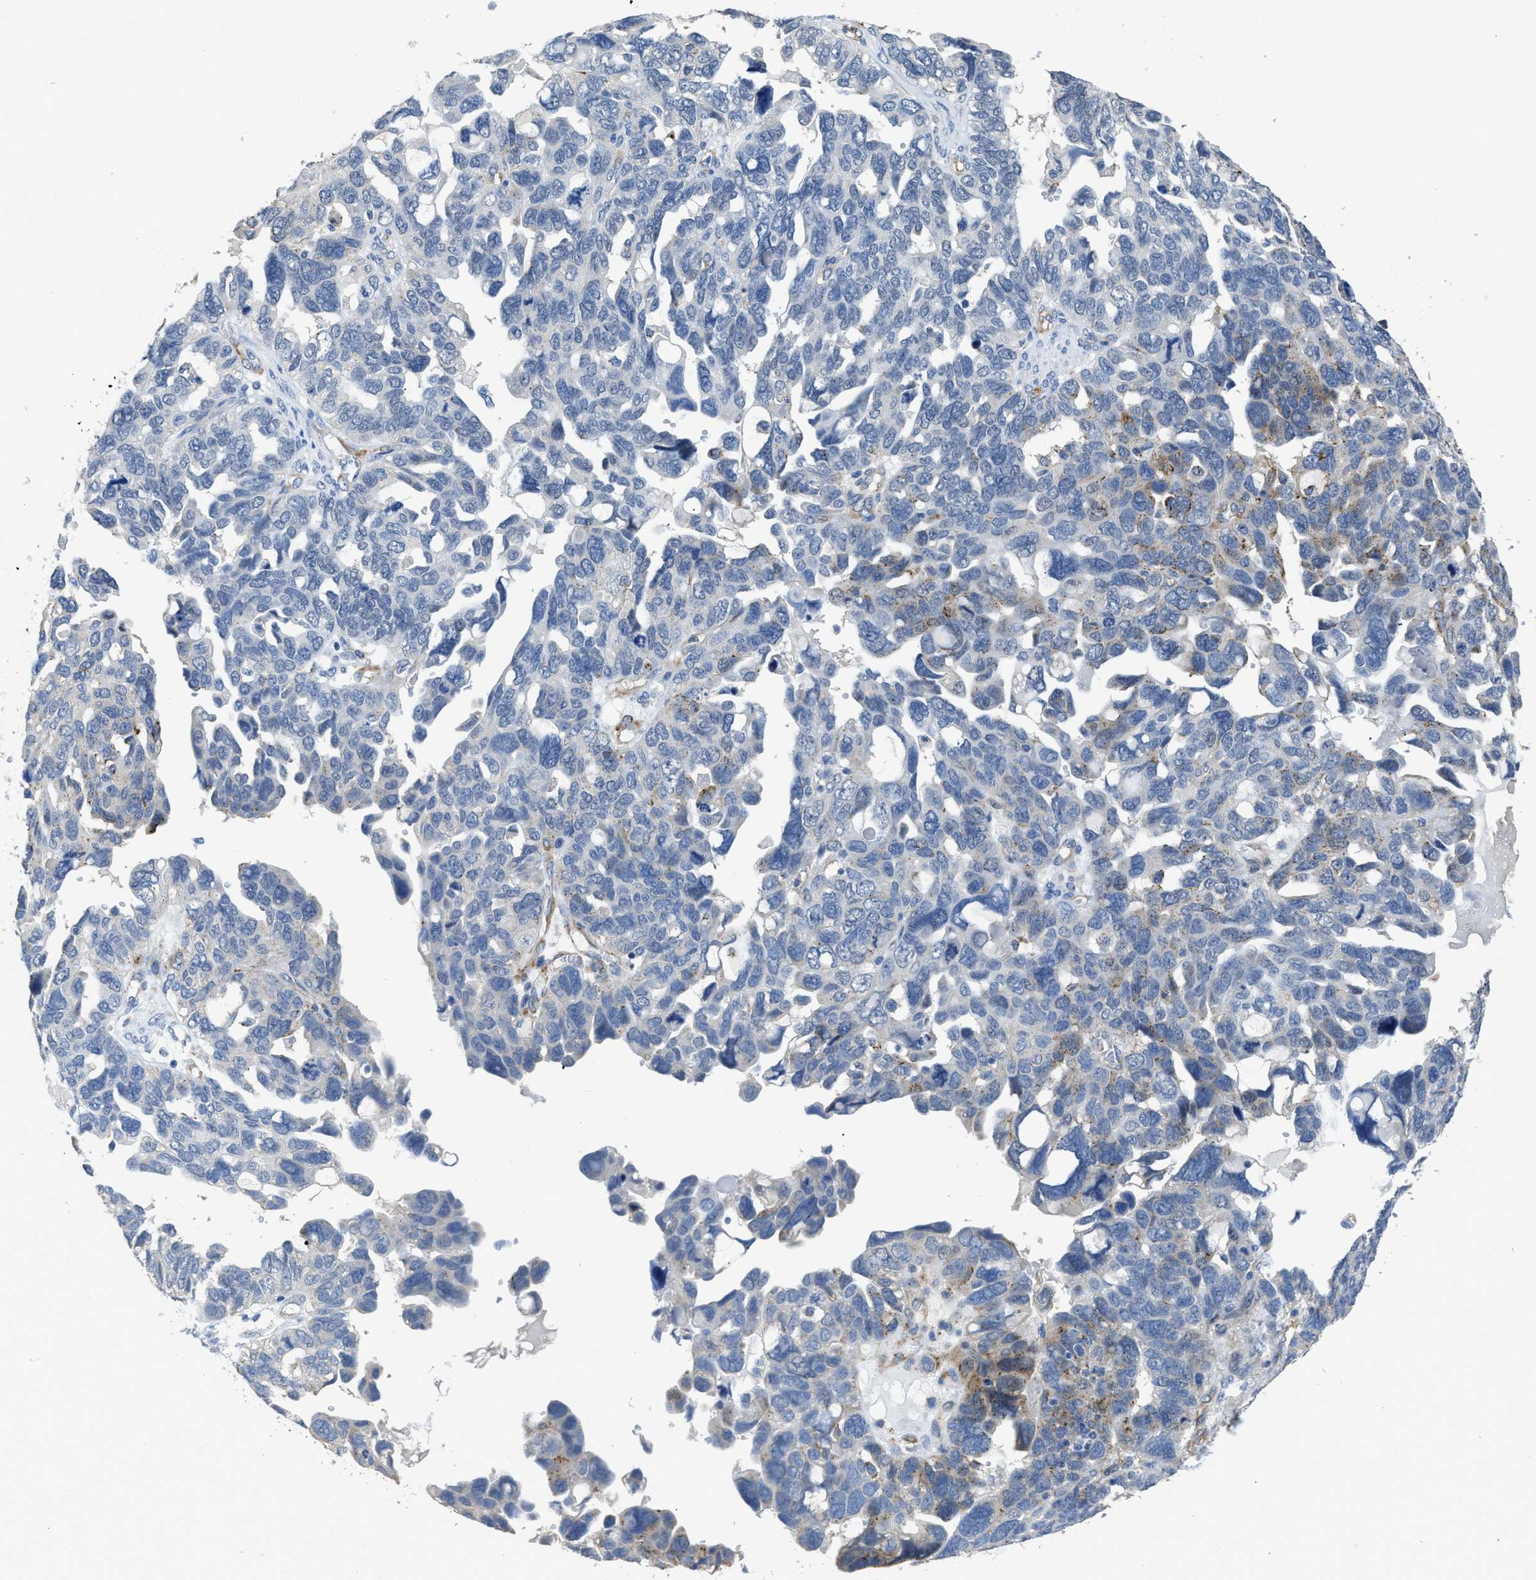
{"staining": {"intensity": "moderate", "quantity": "<25%", "location": "cytoplasmic/membranous"}, "tissue": "ovarian cancer", "cell_type": "Tumor cells", "image_type": "cancer", "snomed": [{"axis": "morphology", "description": "Cystadenocarcinoma, serous, NOS"}, {"axis": "topography", "description": "Ovary"}], "caption": "IHC image of human ovarian serous cystadenocarcinoma stained for a protein (brown), which displays low levels of moderate cytoplasmic/membranous staining in approximately <25% of tumor cells.", "gene": "ZSWIM5", "patient": {"sex": "female", "age": 79}}